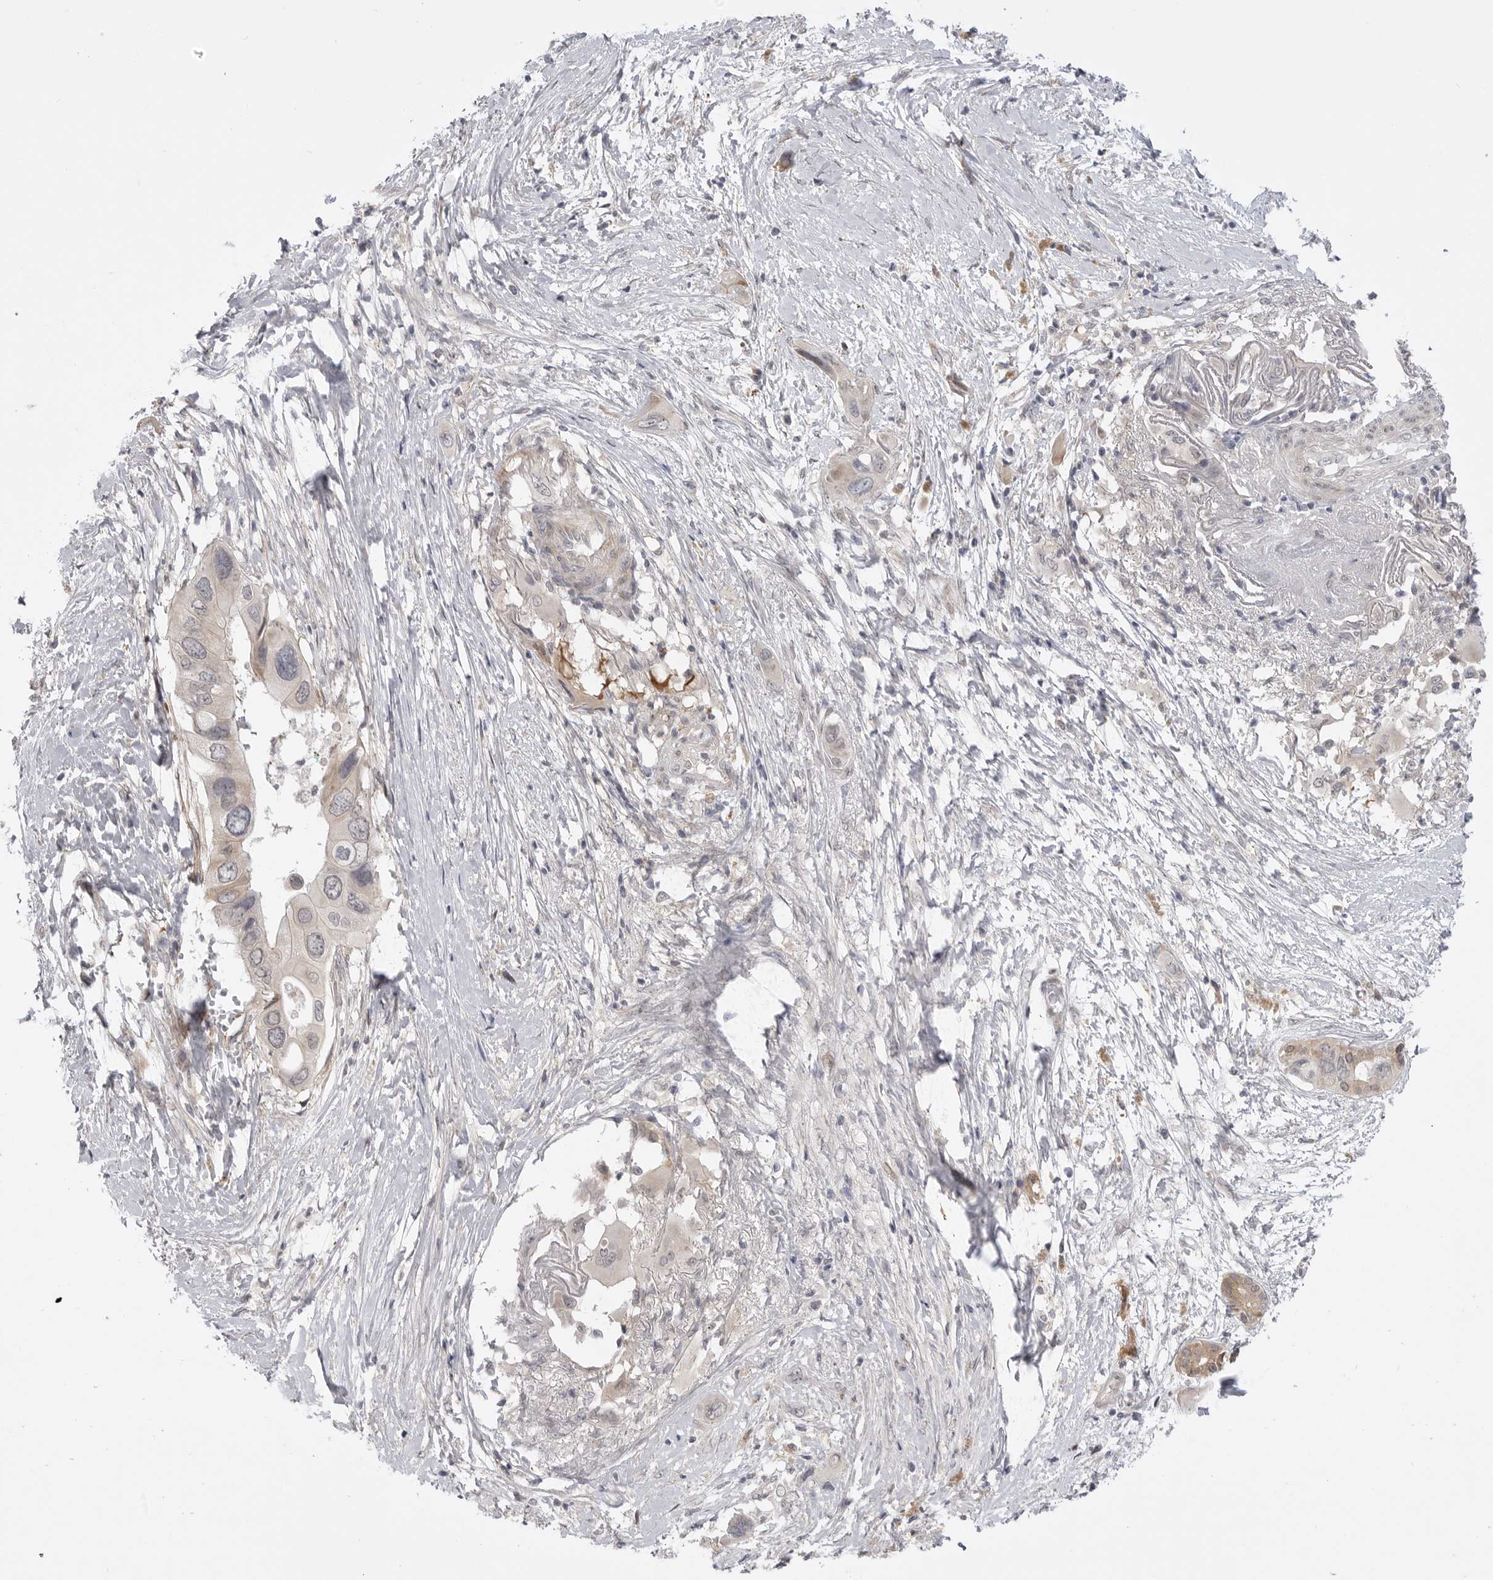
{"staining": {"intensity": "negative", "quantity": "none", "location": "none"}, "tissue": "pancreatic cancer", "cell_type": "Tumor cells", "image_type": "cancer", "snomed": [{"axis": "morphology", "description": "Adenocarcinoma, NOS"}, {"axis": "topography", "description": "Pancreas"}], "caption": "An image of pancreatic adenocarcinoma stained for a protein reveals no brown staining in tumor cells.", "gene": "GGT6", "patient": {"sex": "male", "age": 66}}